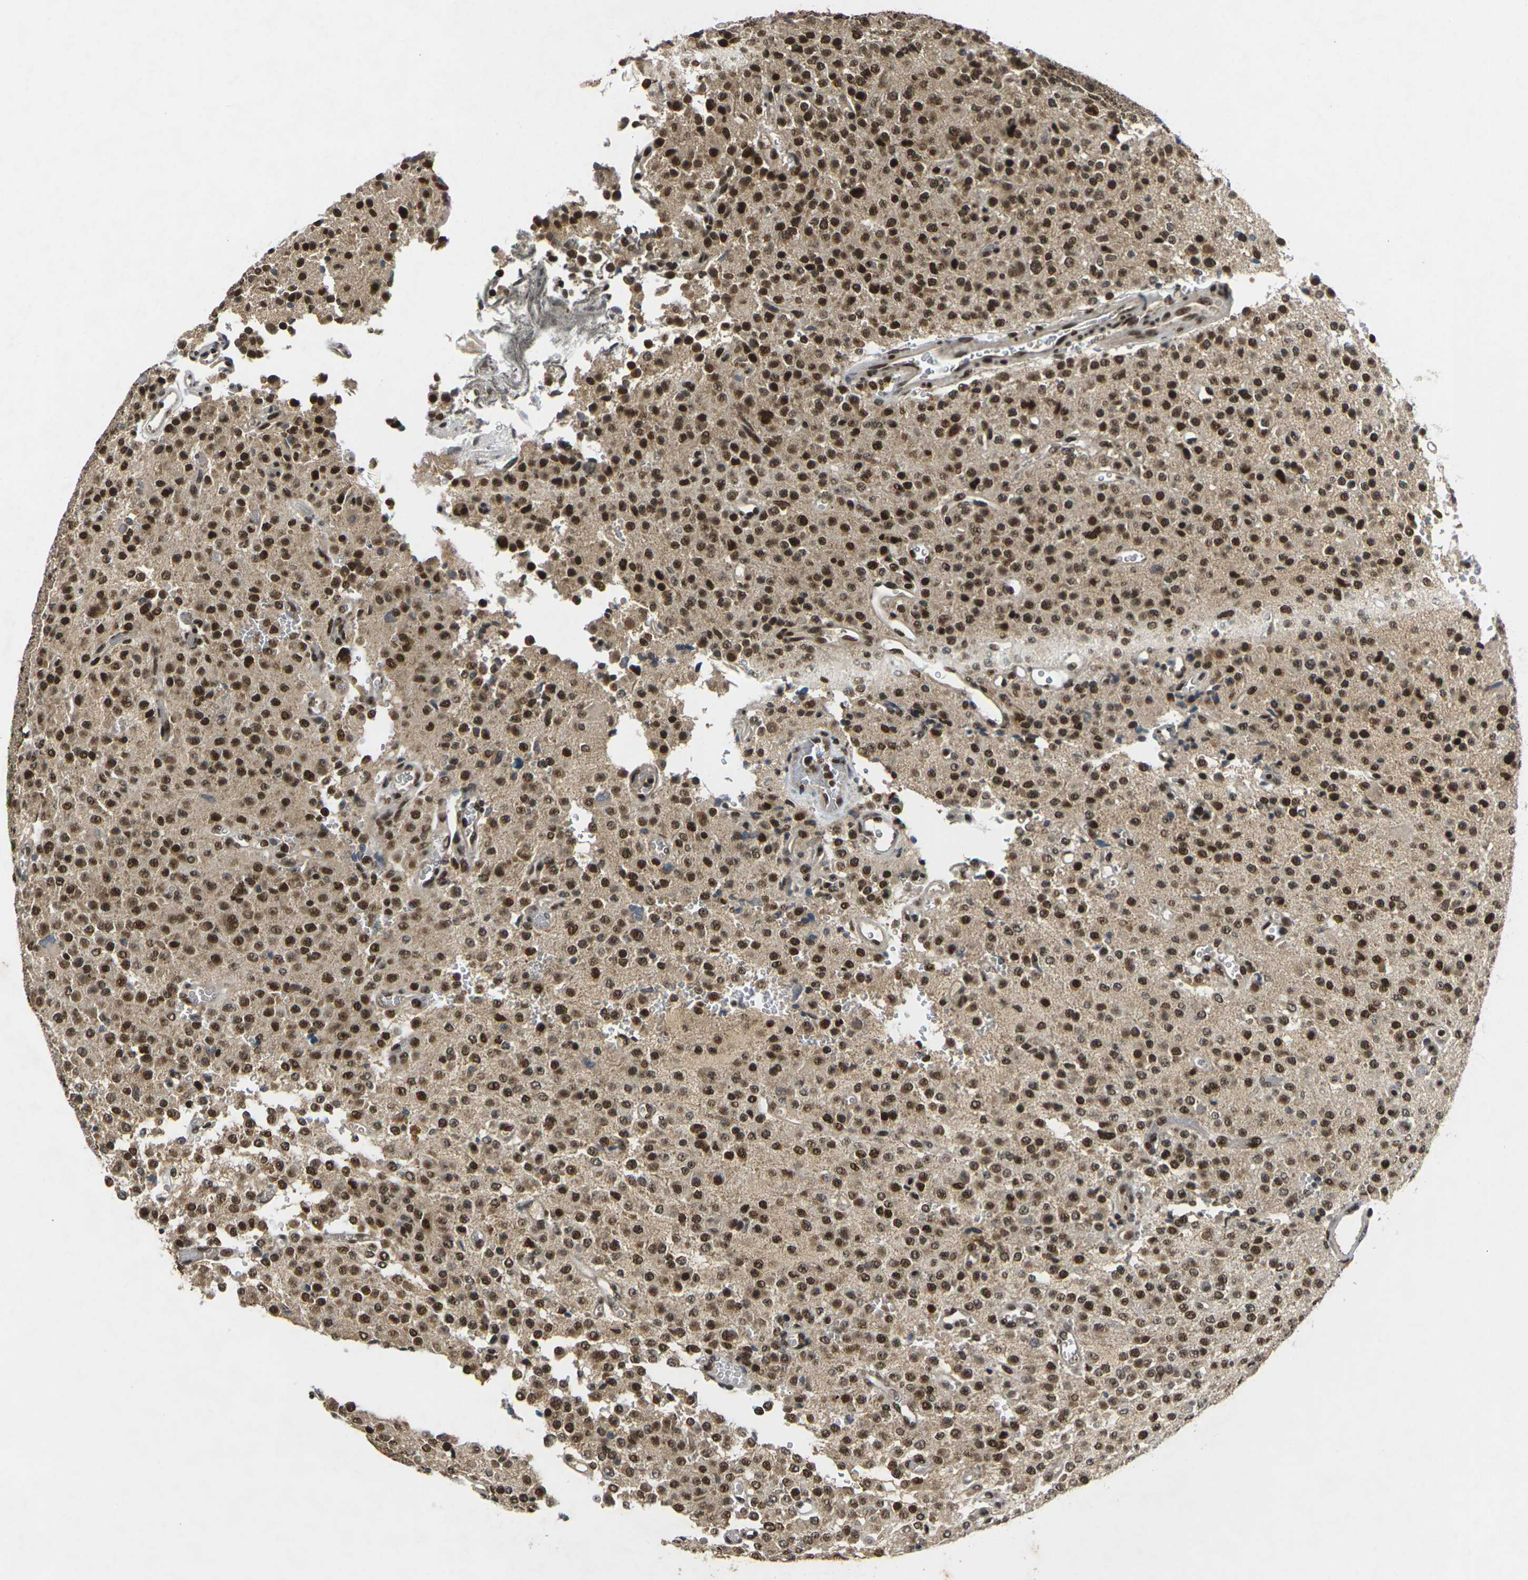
{"staining": {"intensity": "strong", "quantity": ">75%", "location": "cytoplasmic/membranous,nuclear"}, "tissue": "glioma", "cell_type": "Tumor cells", "image_type": "cancer", "snomed": [{"axis": "morphology", "description": "Glioma, malignant, Low grade"}, {"axis": "topography", "description": "Brain"}], "caption": "Strong cytoplasmic/membranous and nuclear positivity for a protein is appreciated in approximately >75% of tumor cells of malignant glioma (low-grade) using immunohistochemistry (IHC).", "gene": "NELFA", "patient": {"sex": "male", "age": 38}}